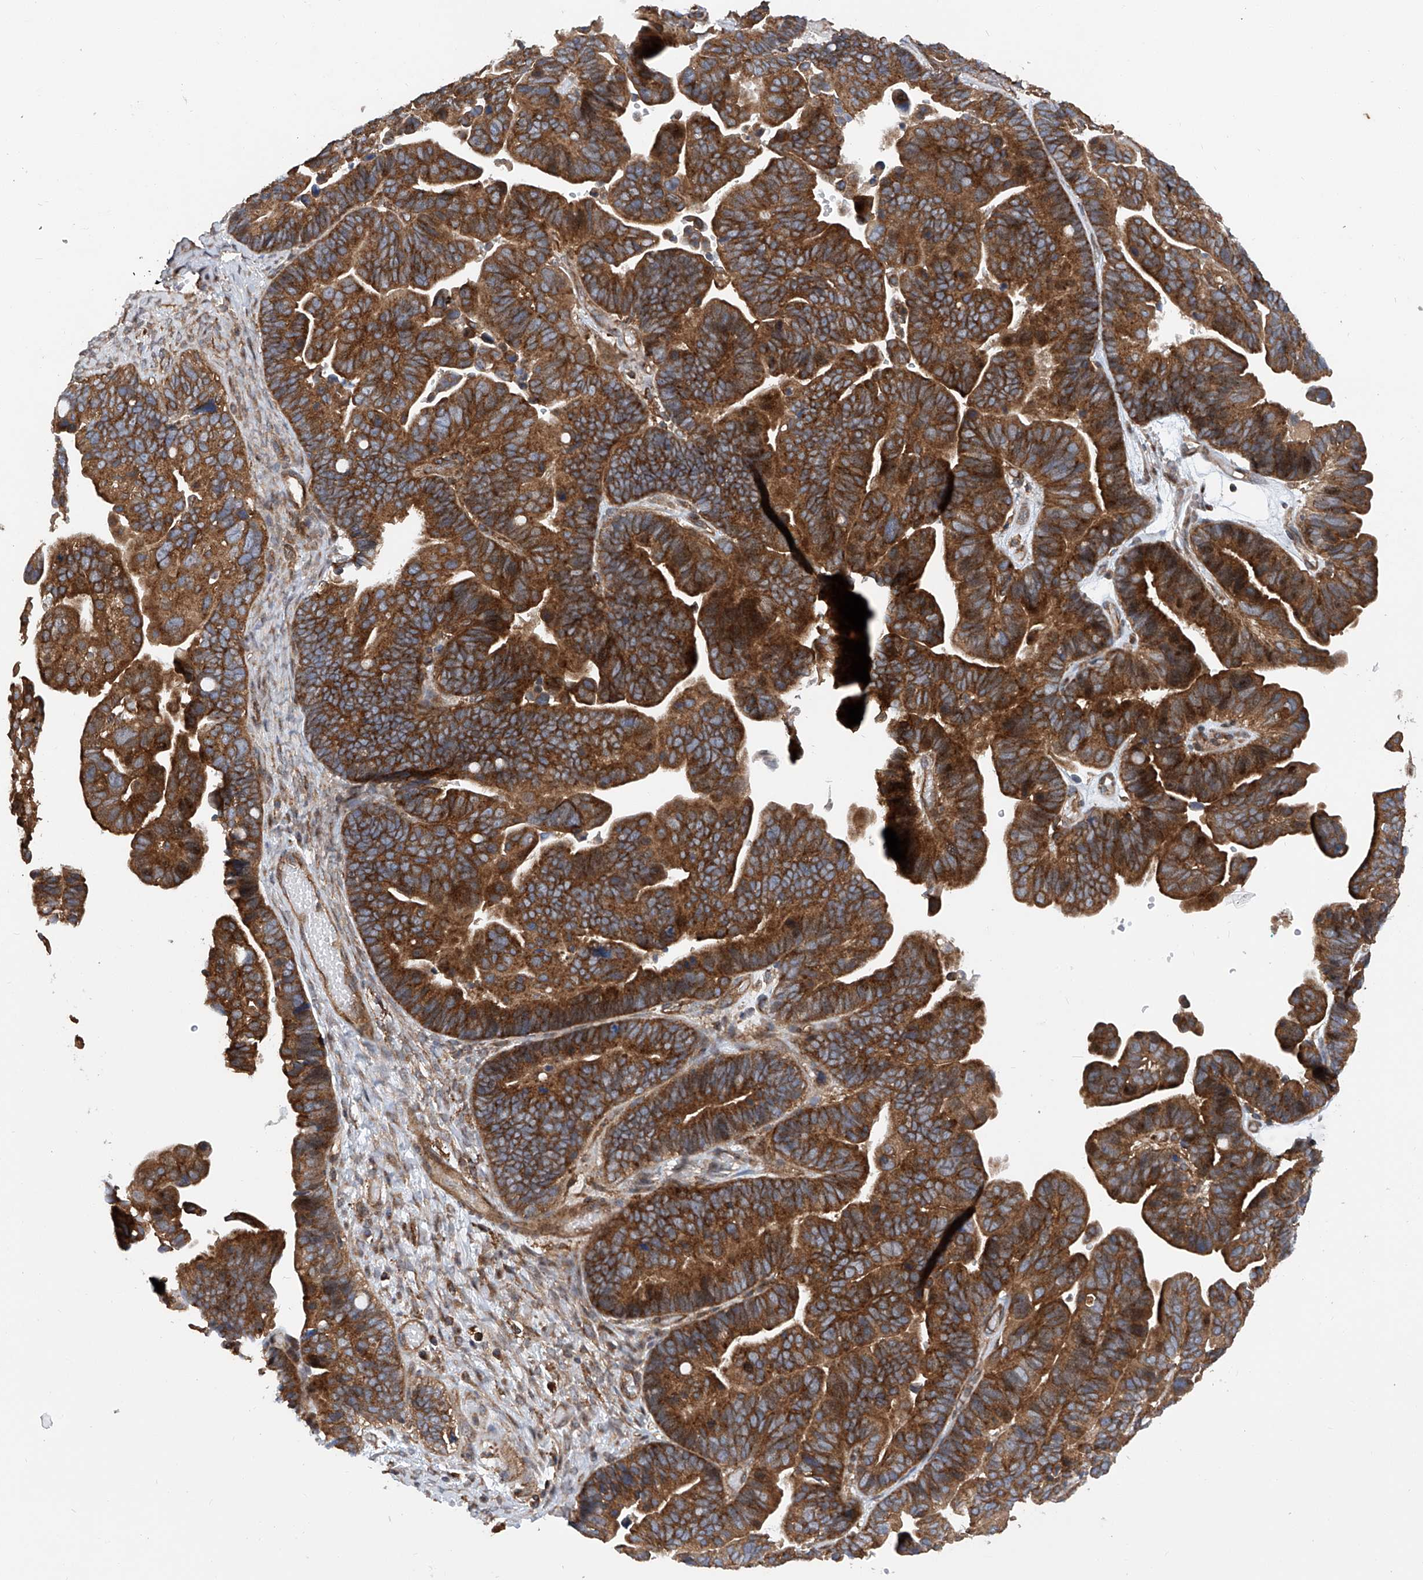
{"staining": {"intensity": "strong", "quantity": ">75%", "location": "cytoplasmic/membranous"}, "tissue": "ovarian cancer", "cell_type": "Tumor cells", "image_type": "cancer", "snomed": [{"axis": "morphology", "description": "Cystadenocarcinoma, serous, NOS"}, {"axis": "topography", "description": "Ovary"}], "caption": "Ovarian cancer (serous cystadenocarcinoma) stained with a protein marker reveals strong staining in tumor cells.", "gene": "SMAP1", "patient": {"sex": "female", "age": 56}}